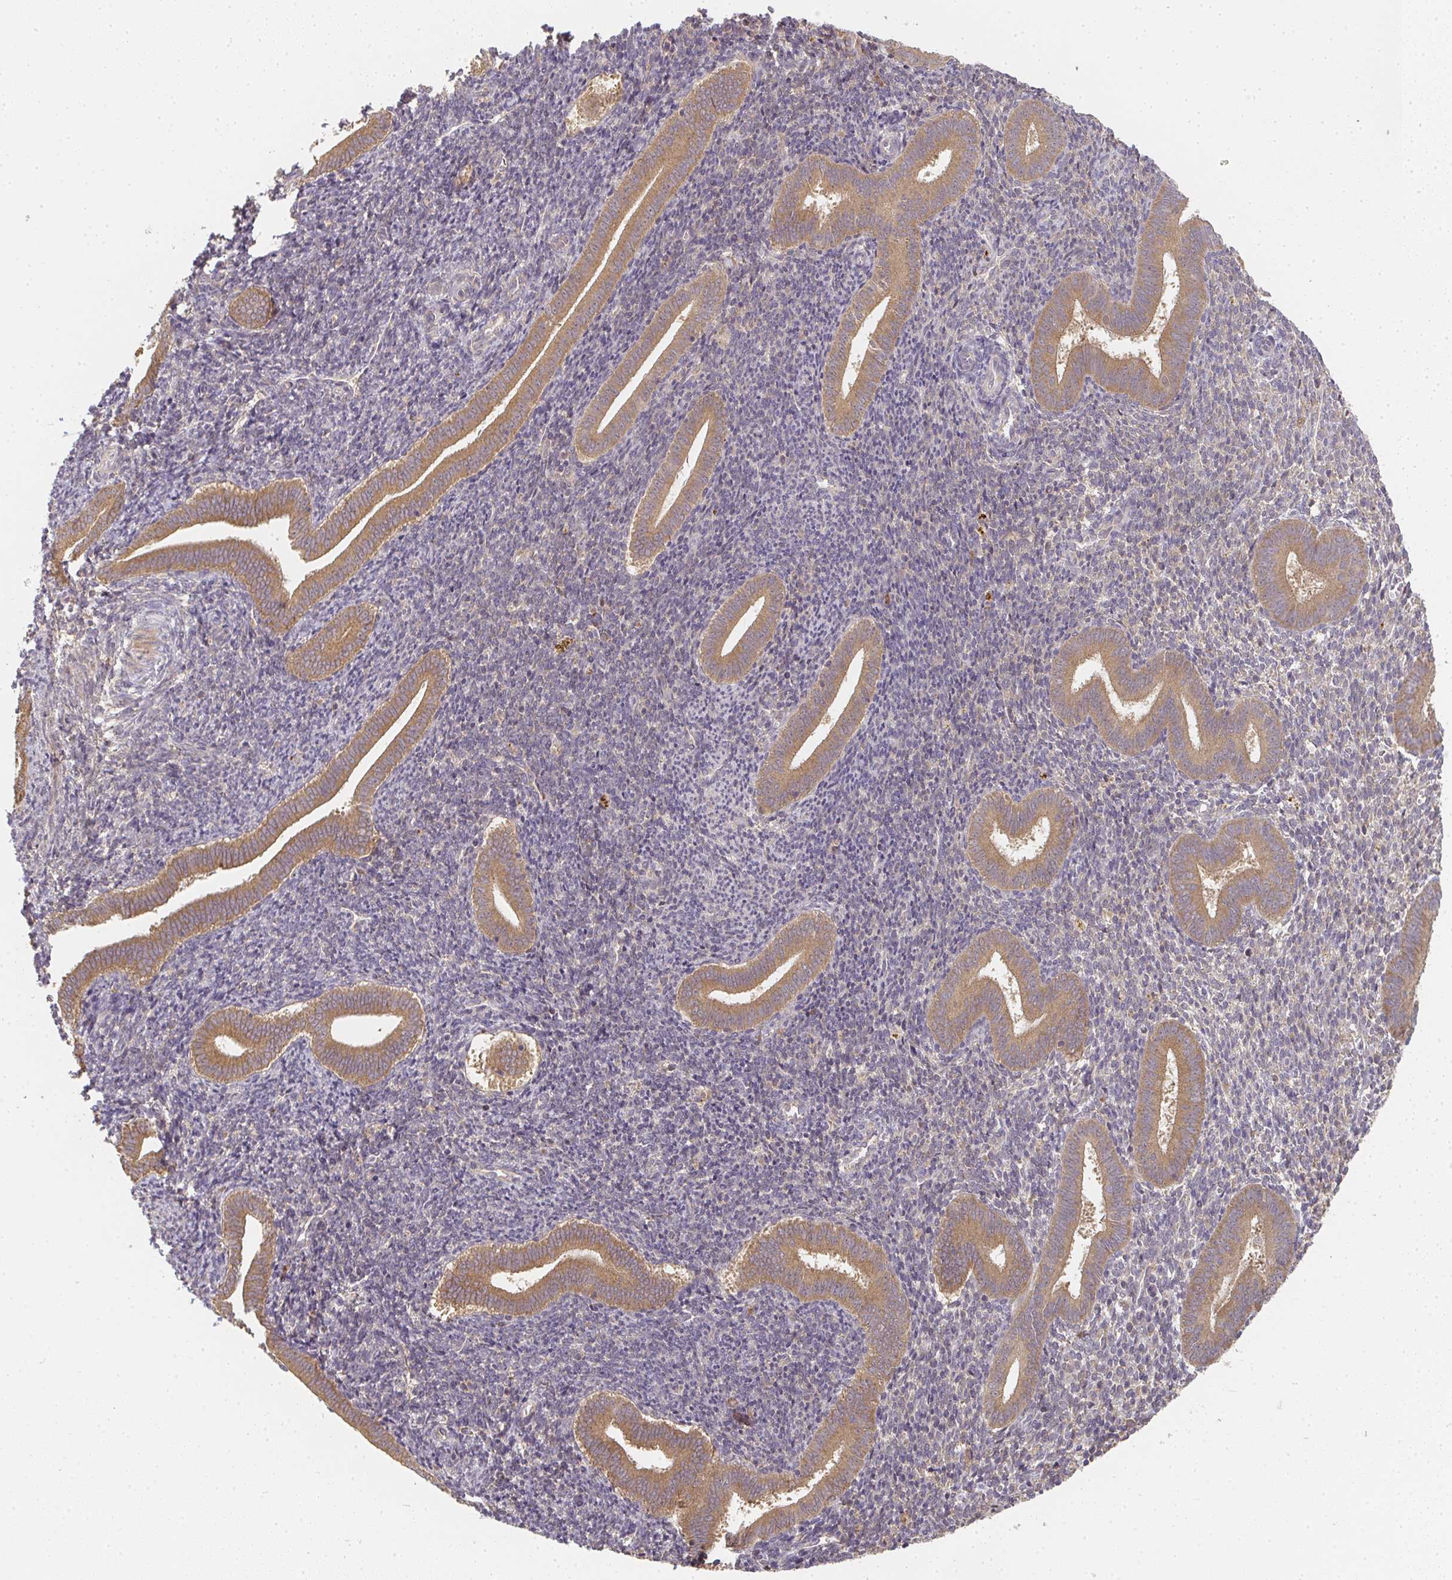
{"staining": {"intensity": "weak", "quantity": "<25%", "location": "cytoplasmic/membranous"}, "tissue": "endometrium", "cell_type": "Cells in endometrial stroma", "image_type": "normal", "snomed": [{"axis": "morphology", "description": "Normal tissue, NOS"}, {"axis": "topography", "description": "Endometrium"}], "caption": "Endometrium was stained to show a protein in brown. There is no significant expression in cells in endometrial stroma.", "gene": "SLC35B3", "patient": {"sex": "female", "age": 25}}